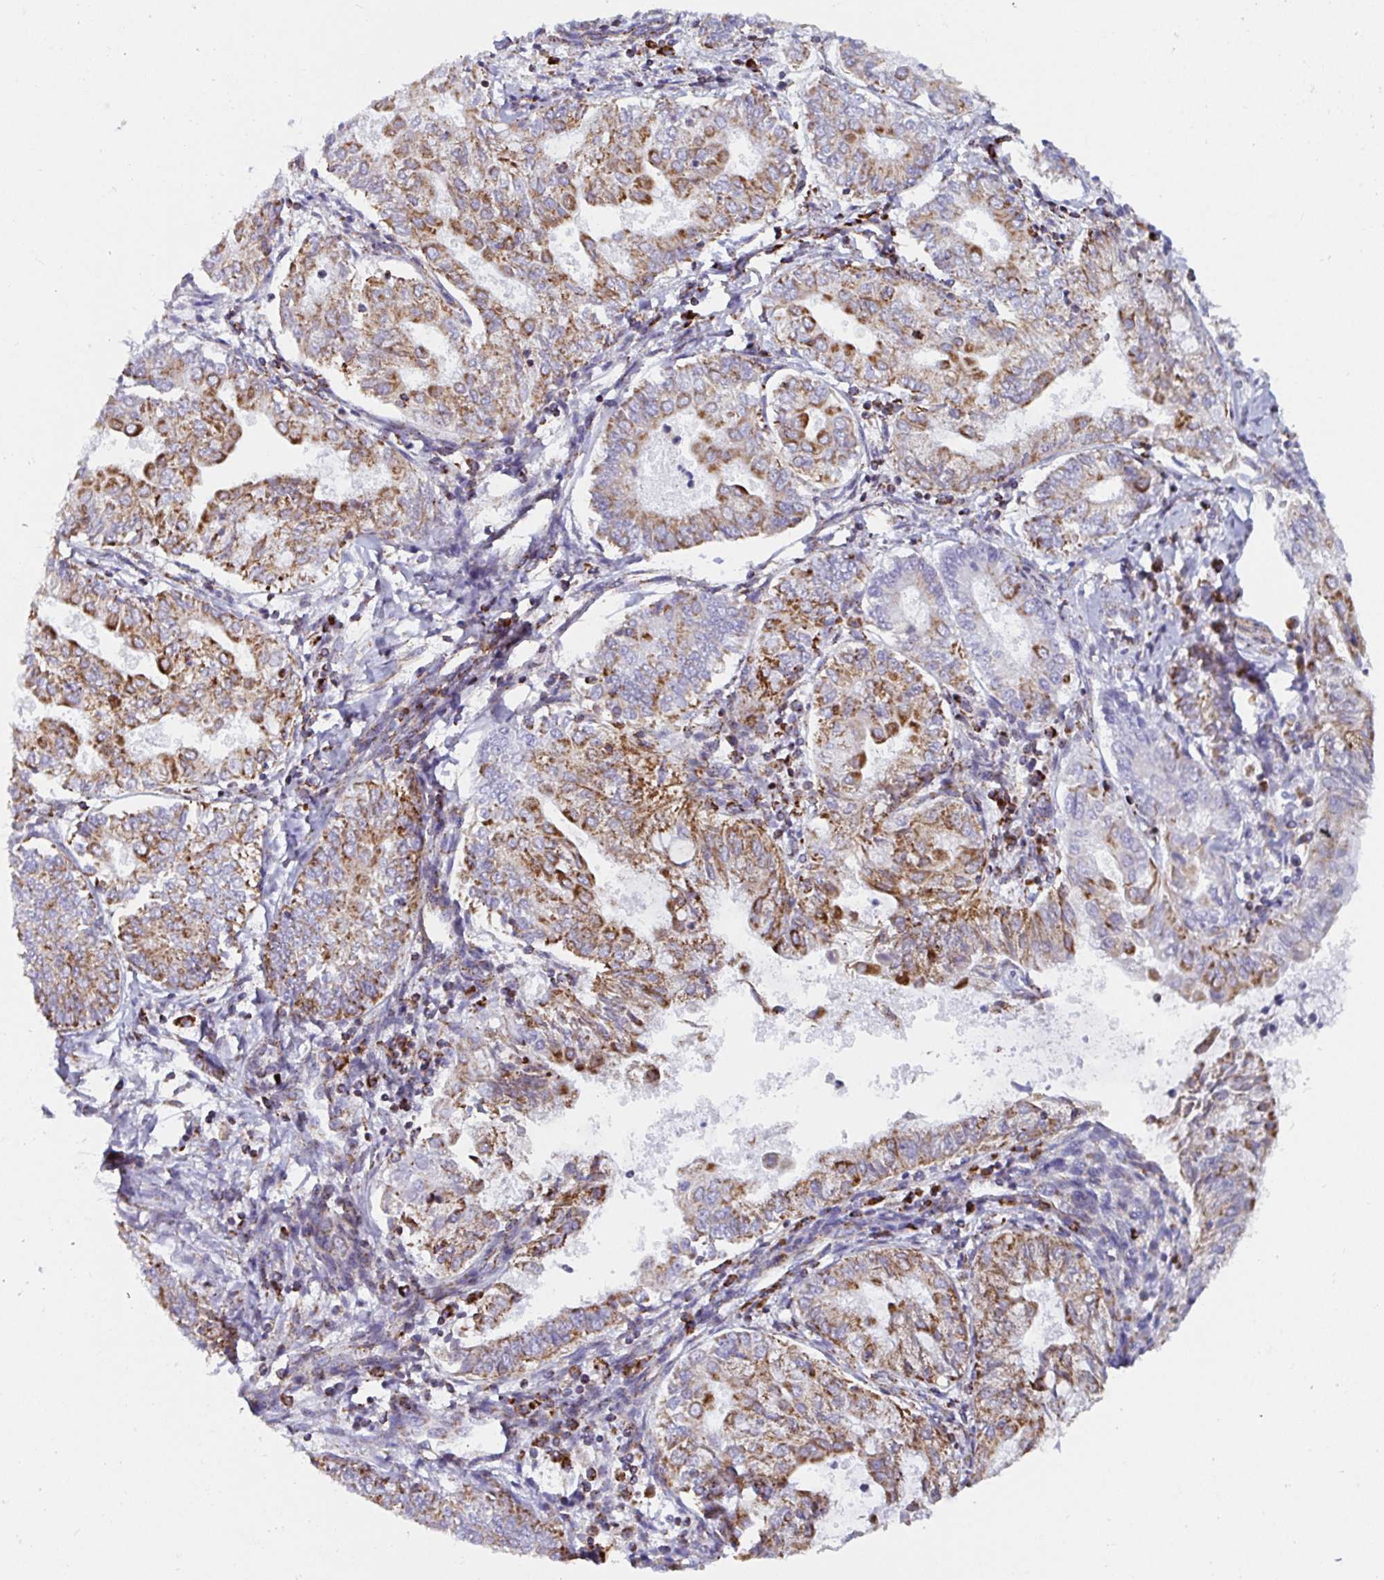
{"staining": {"intensity": "moderate", "quantity": ">75%", "location": "cytoplasmic/membranous"}, "tissue": "endometrial cancer", "cell_type": "Tumor cells", "image_type": "cancer", "snomed": [{"axis": "morphology", "description": "Adenocarcinoma, NOS"}, {"axis": "topography", "description": "Endometrium"}], "caption": "Protein expression analysis of human adenocarcinoma (endometrial) reveals moderate cytoplasmic/membranous staining in approximately >75% of tumor cells.", "gene": "ATP5MJ", "patient": {"sex": "female", "age": 68}}